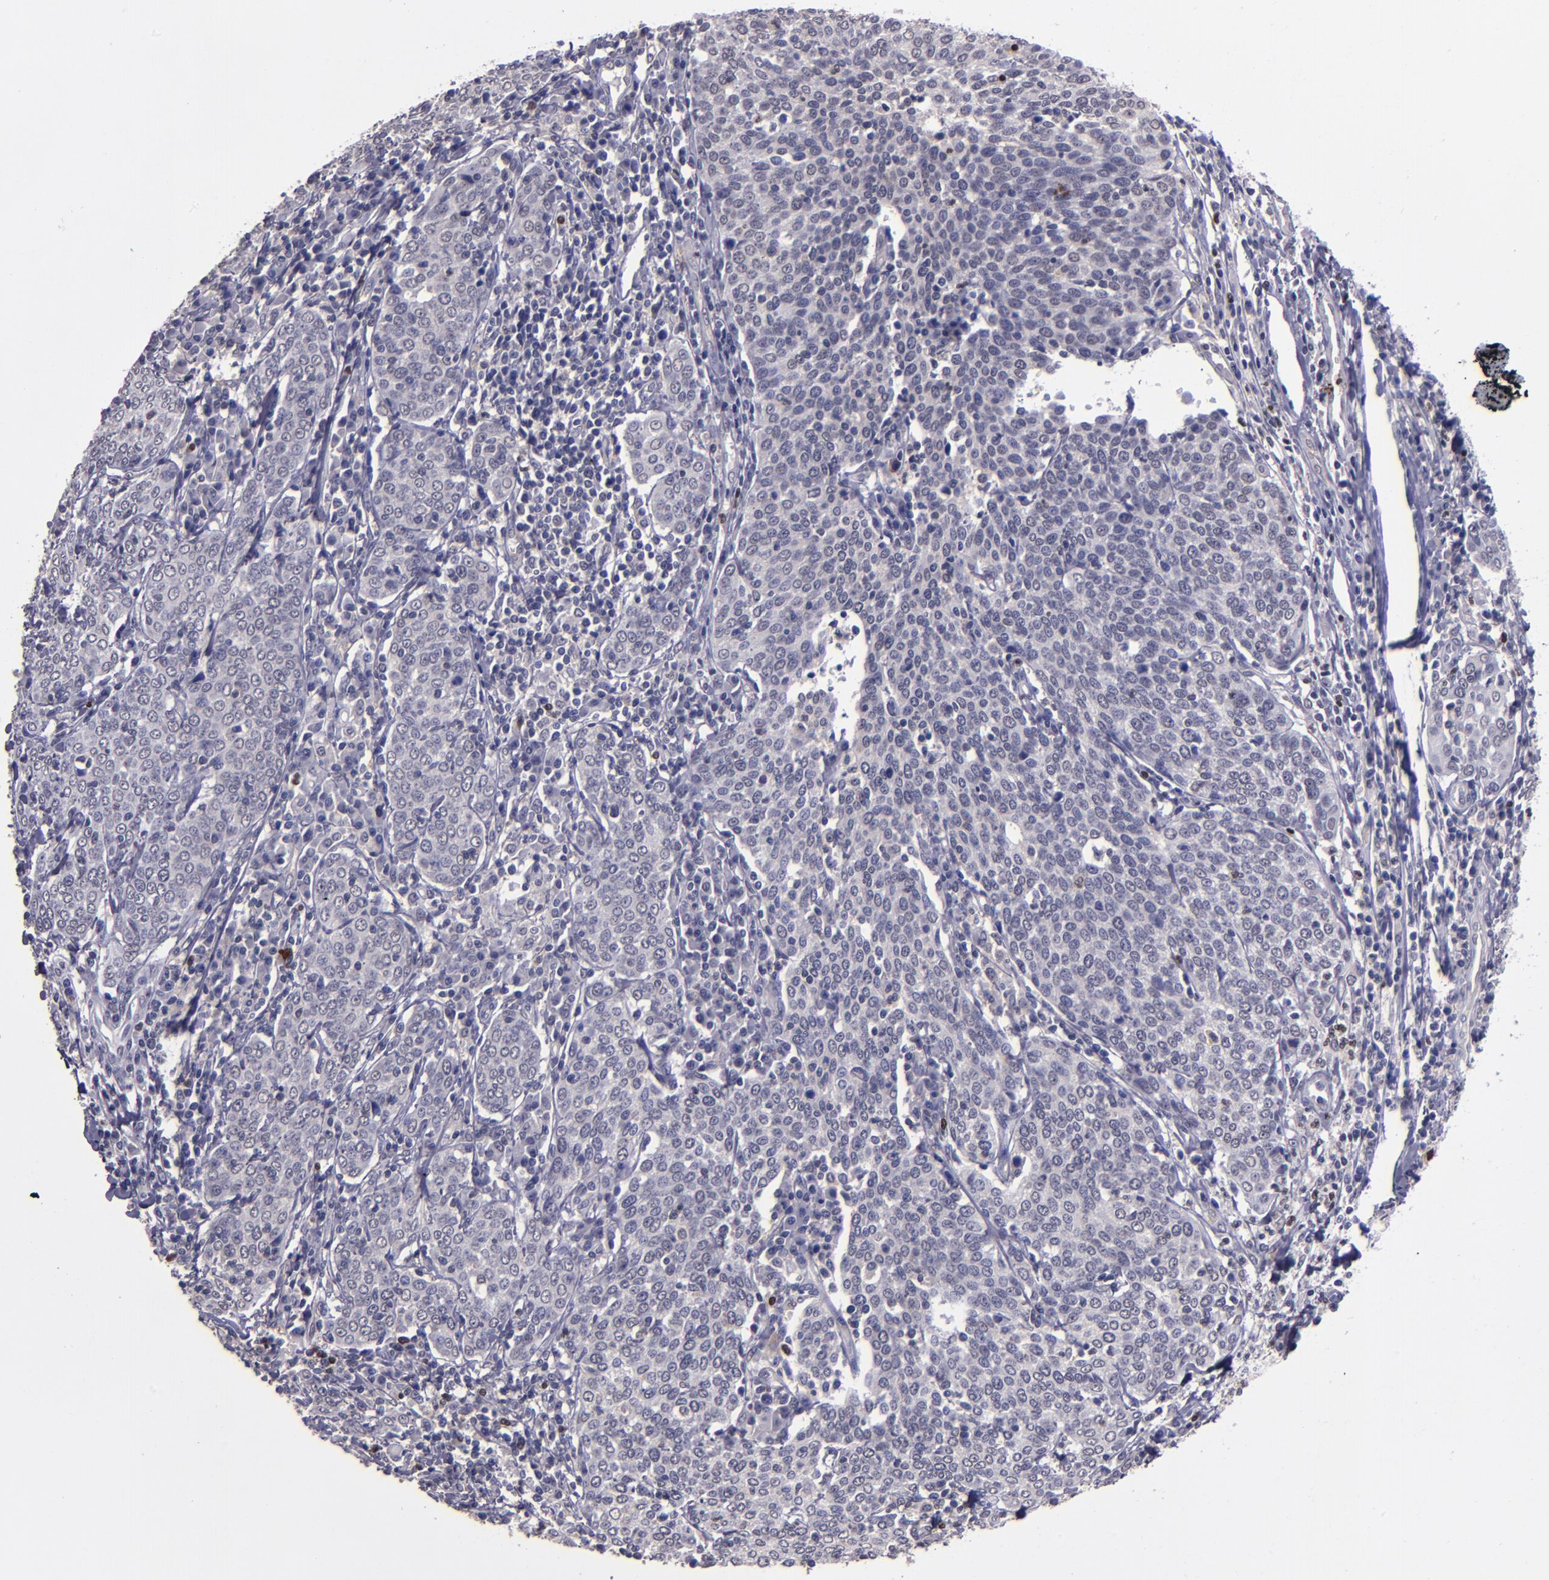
{"staining": {"intensity": "negative", "quantity": "none", "location": "none"}, "tissue": "cervical cancer", "cell_type": "Tumor cells", "image_type": "cancer", "snomed": [{"axis": "morphology", "description": "Squamous cell carcinoma, NOS"}, {"axis": "topography", "description": "Cervix"}], "caption": "This is a photomicrograph of immunohistochemistry staining of cervical squamous cell carcinoma, which shows no staining in tumor cells. (Brightfield microscopy of DAB immunohistochemistry at high magnification).", "gene": "CEBPE", "patient": {"sex": "female", "age": 40}}